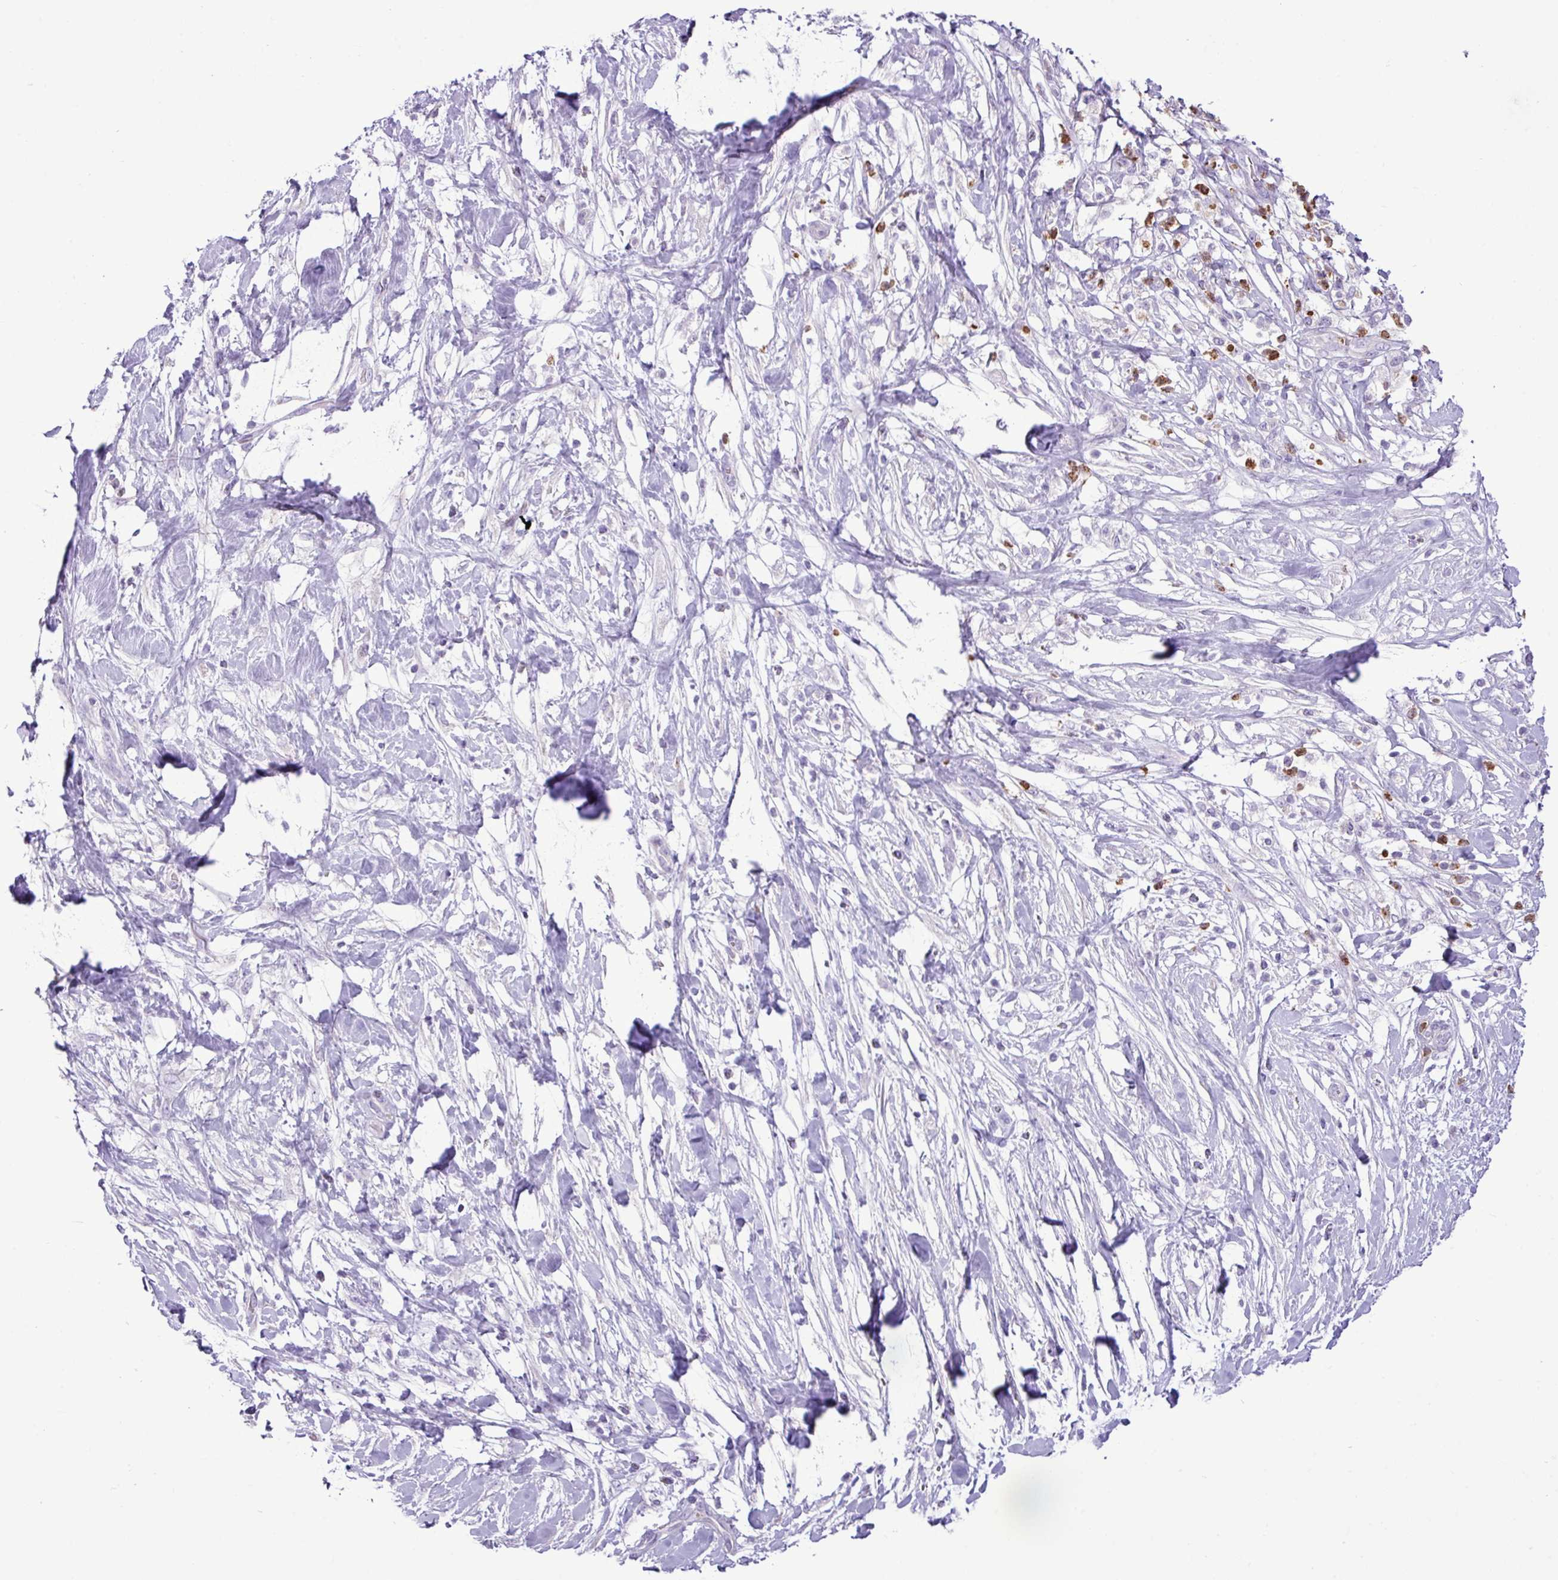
{"staining": {"intensity": "negative", "quantity": "none", "location": "none"}, "tissue": "pancreatic cancer", "cell_type": "Tumor cells", "image_type": "cancer", "snomed": [{"axis": "morphology", "description": "Adenocarcinoma, NOS"}, {"axis": "topography", "description": "Pancreas"}], "caption": "Tumor cells are negative for brown protein staining in pancreatic adenocarcinoma.", "gene": "ZSCAN5A", "patient": {"sex": "female", "age": 72}}